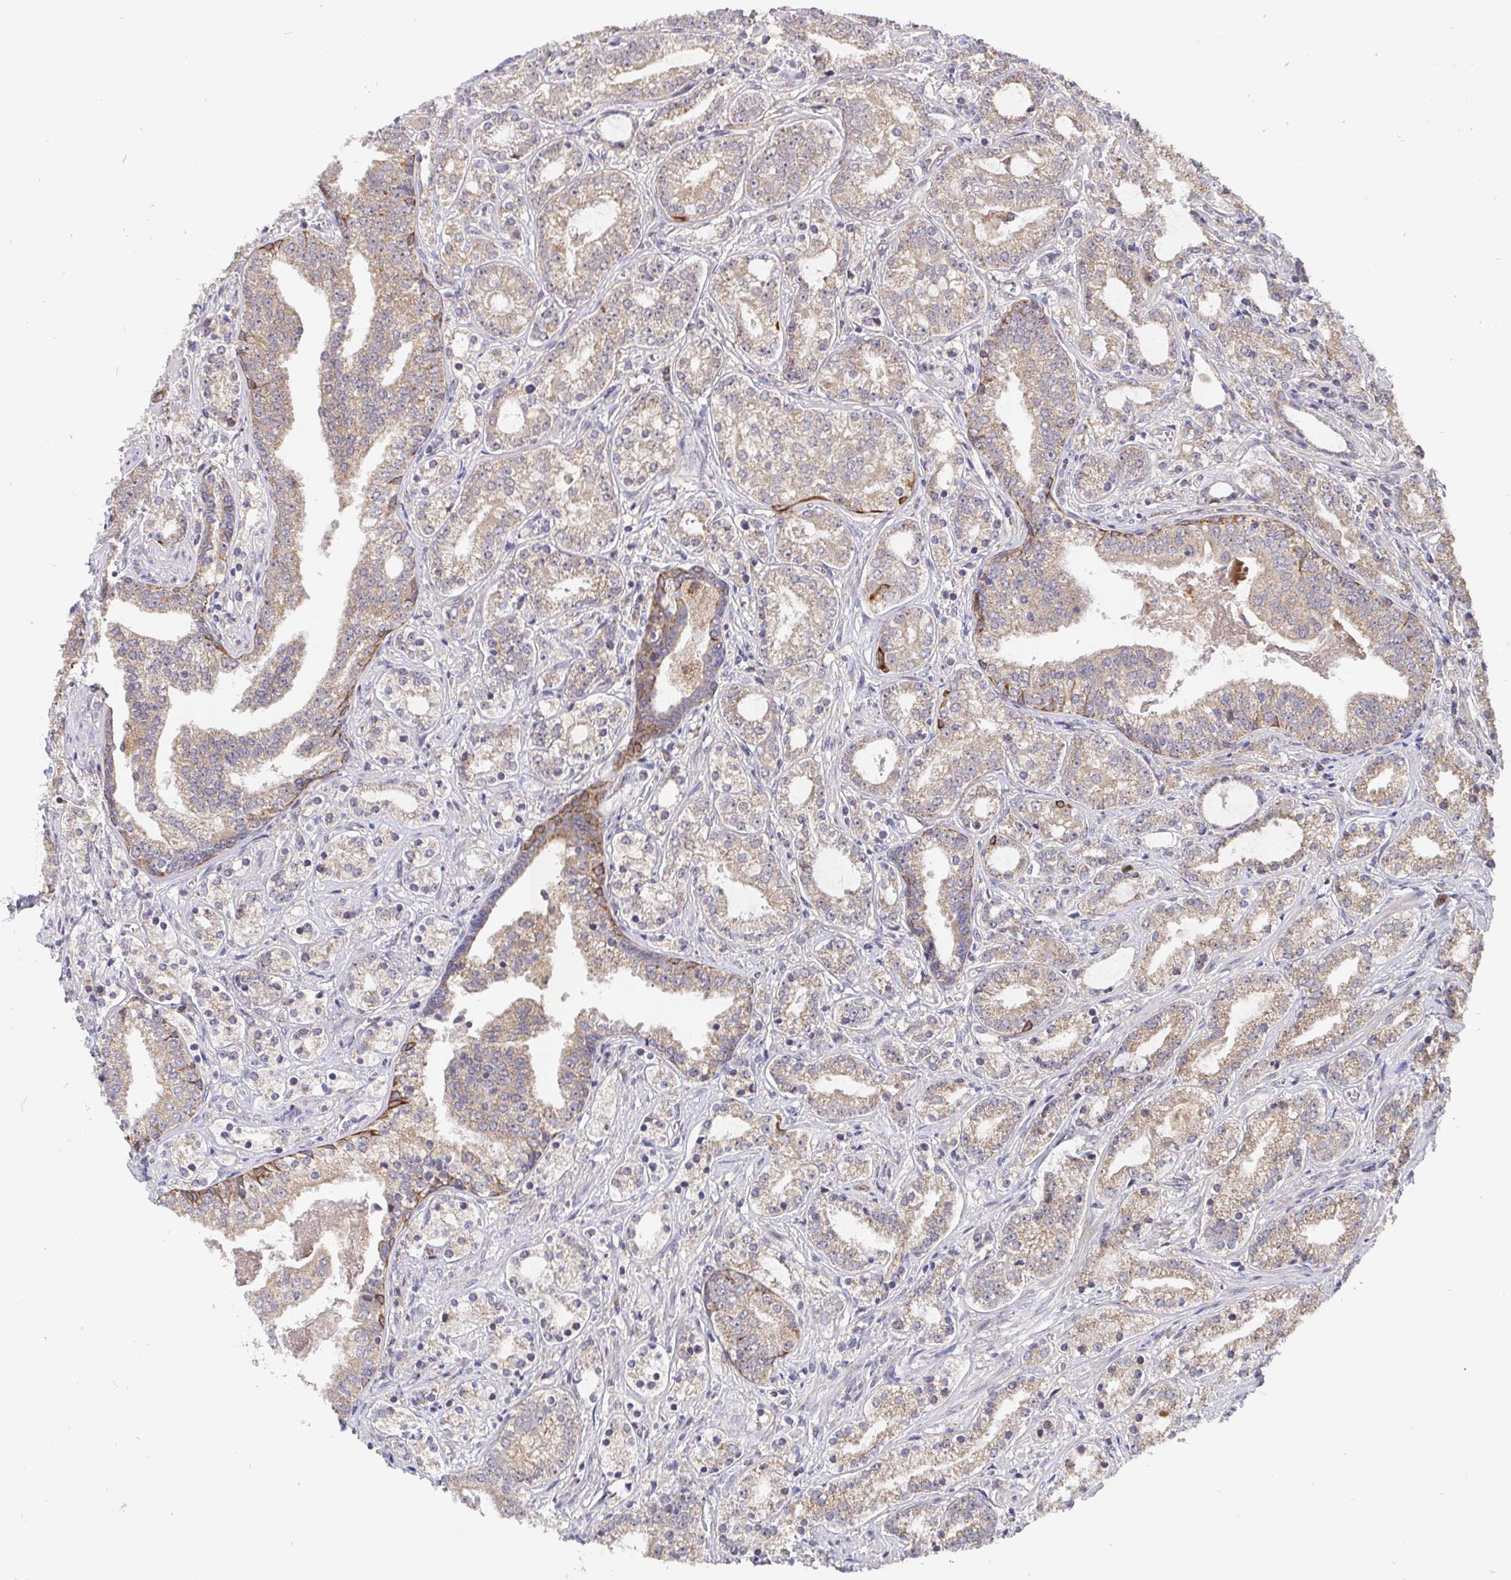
{"staining": {"intensity": "weak", "quantity": ">75%", "location": "cytoplasmic/membranous"}, "tissue": "prostate cancer", "cell_type": "Tumor cells", "image_type": "cancer", "snomed": [{"axis": "morphology", "description": "Adenocarcinoma, Medium grade"}, {"axis": "topography", "description": "Prostate"}], "caption": "About >75% of tumor cells in human prostate adenocarcinoma (medium-grade) demonstrate weak cytoplasmic/membranous protein positivity as visualized by brown immunohistochemical staining.", "gene": "PDF", "patient": {"sex": "male", "age": 57}}